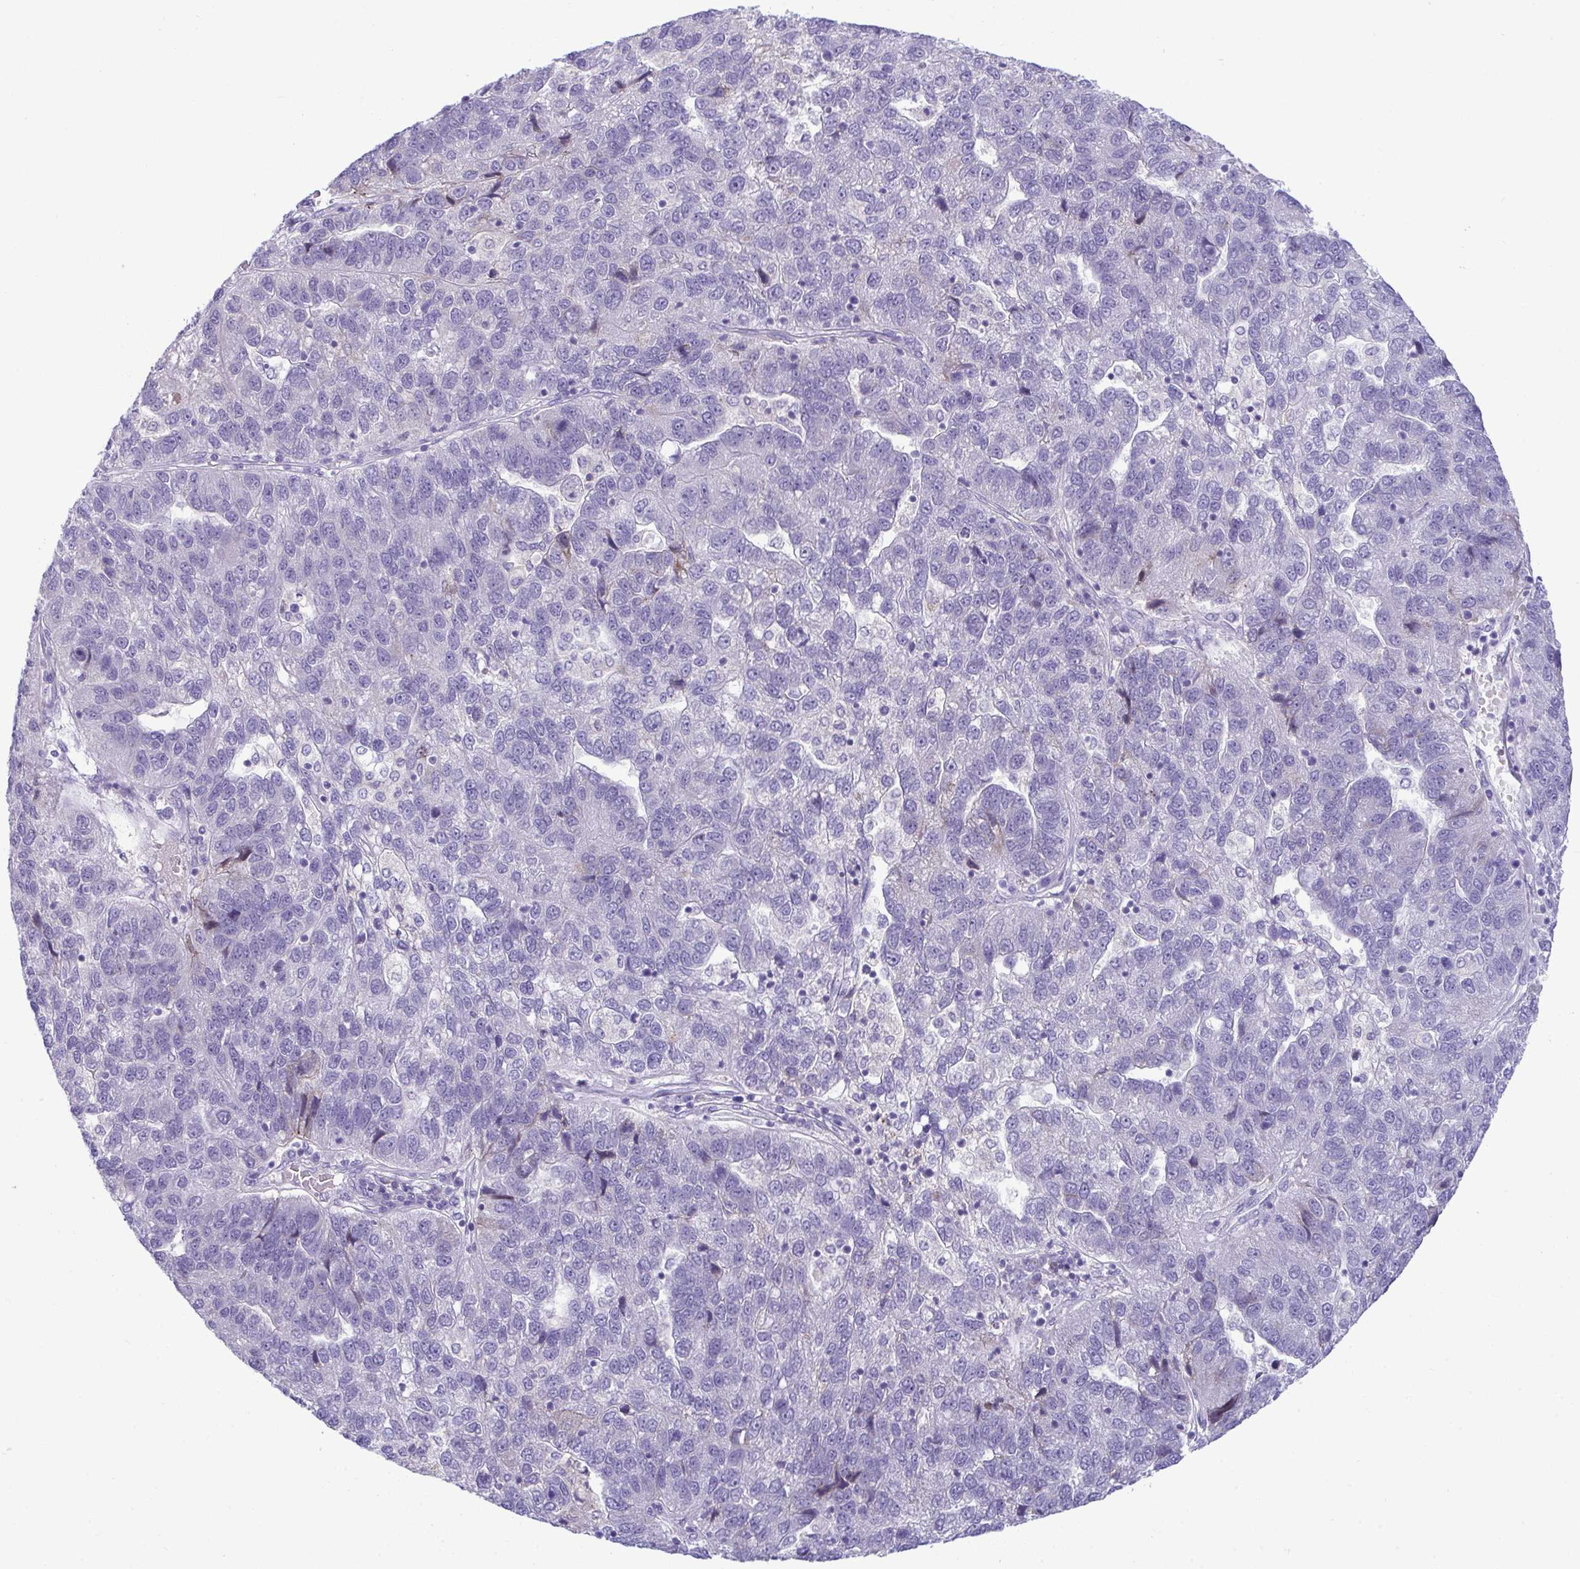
{"staining": {"intensity": "moderate", "quantity": "<25%", "location": "cytoplasmic/membranous"}, "tissue": "pancreatic cancer", "cell_type": "Tumor cells", "image_type": "cancer", "snomed": [{"axis": "morphology", "description": "Adenocarcinoma, NOS"}, {"axis": "topography", "description": "Pancreas"}], "caption": "The photomicrograph exhibits a brown stain indicating the presence of a protein in the cytoplasmic/membranous of tumor cells in adenocarcinoma (pancreatic).", "gene": "RGPD5", "patient": {"sex": "female", "age": 61}}